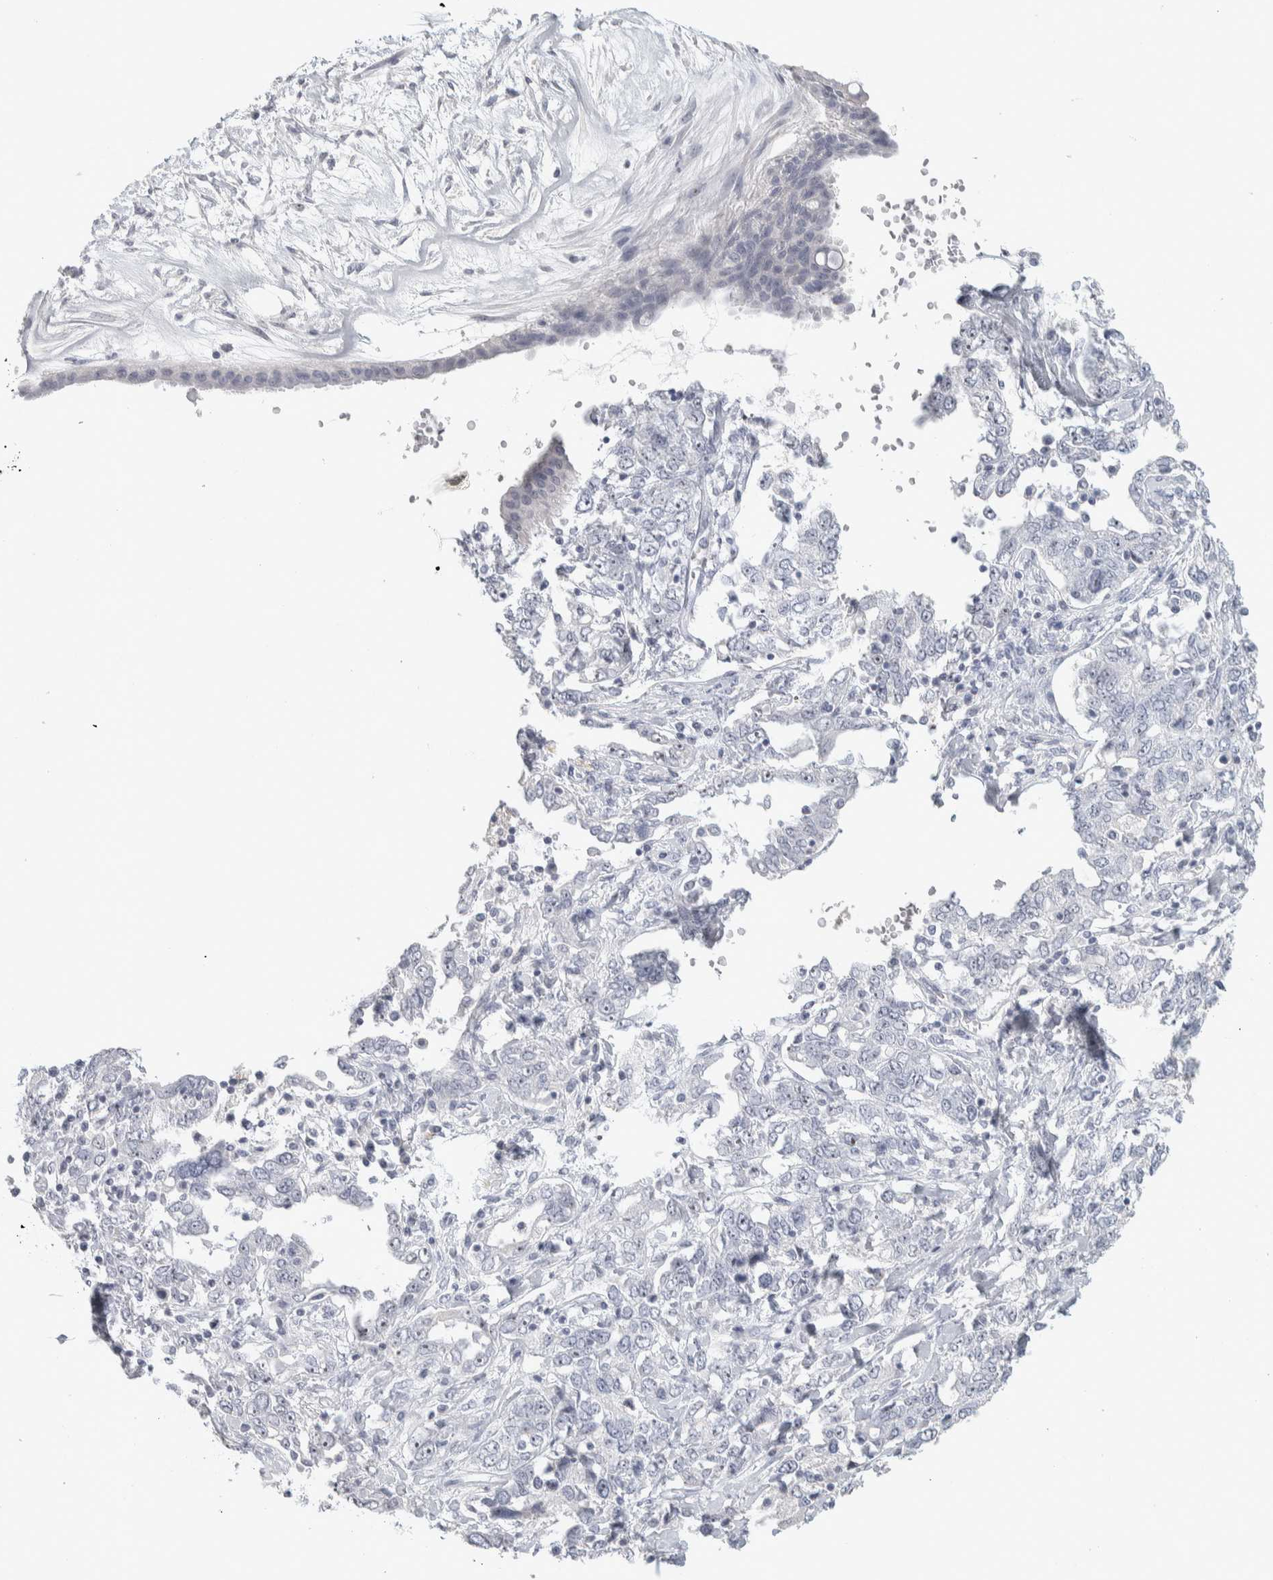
{"staining": {"intensity": "negative", "quantity": "none", "location": "none"}, "tissue": "ovarian cancer", "cell_type": "Tumor cells", "image_type": "cancer", "snomed": [{"axis": "morphology", "description": "Cystadenocarcinoma, mucinous, NOS"}, {"axis": "topography", "description": "Ovary"}], "caption": "Tumor cells show no significant expression in ovarian cancer.", "gene": "DCXR", "patient": {"sex": "female", "age": 73}}